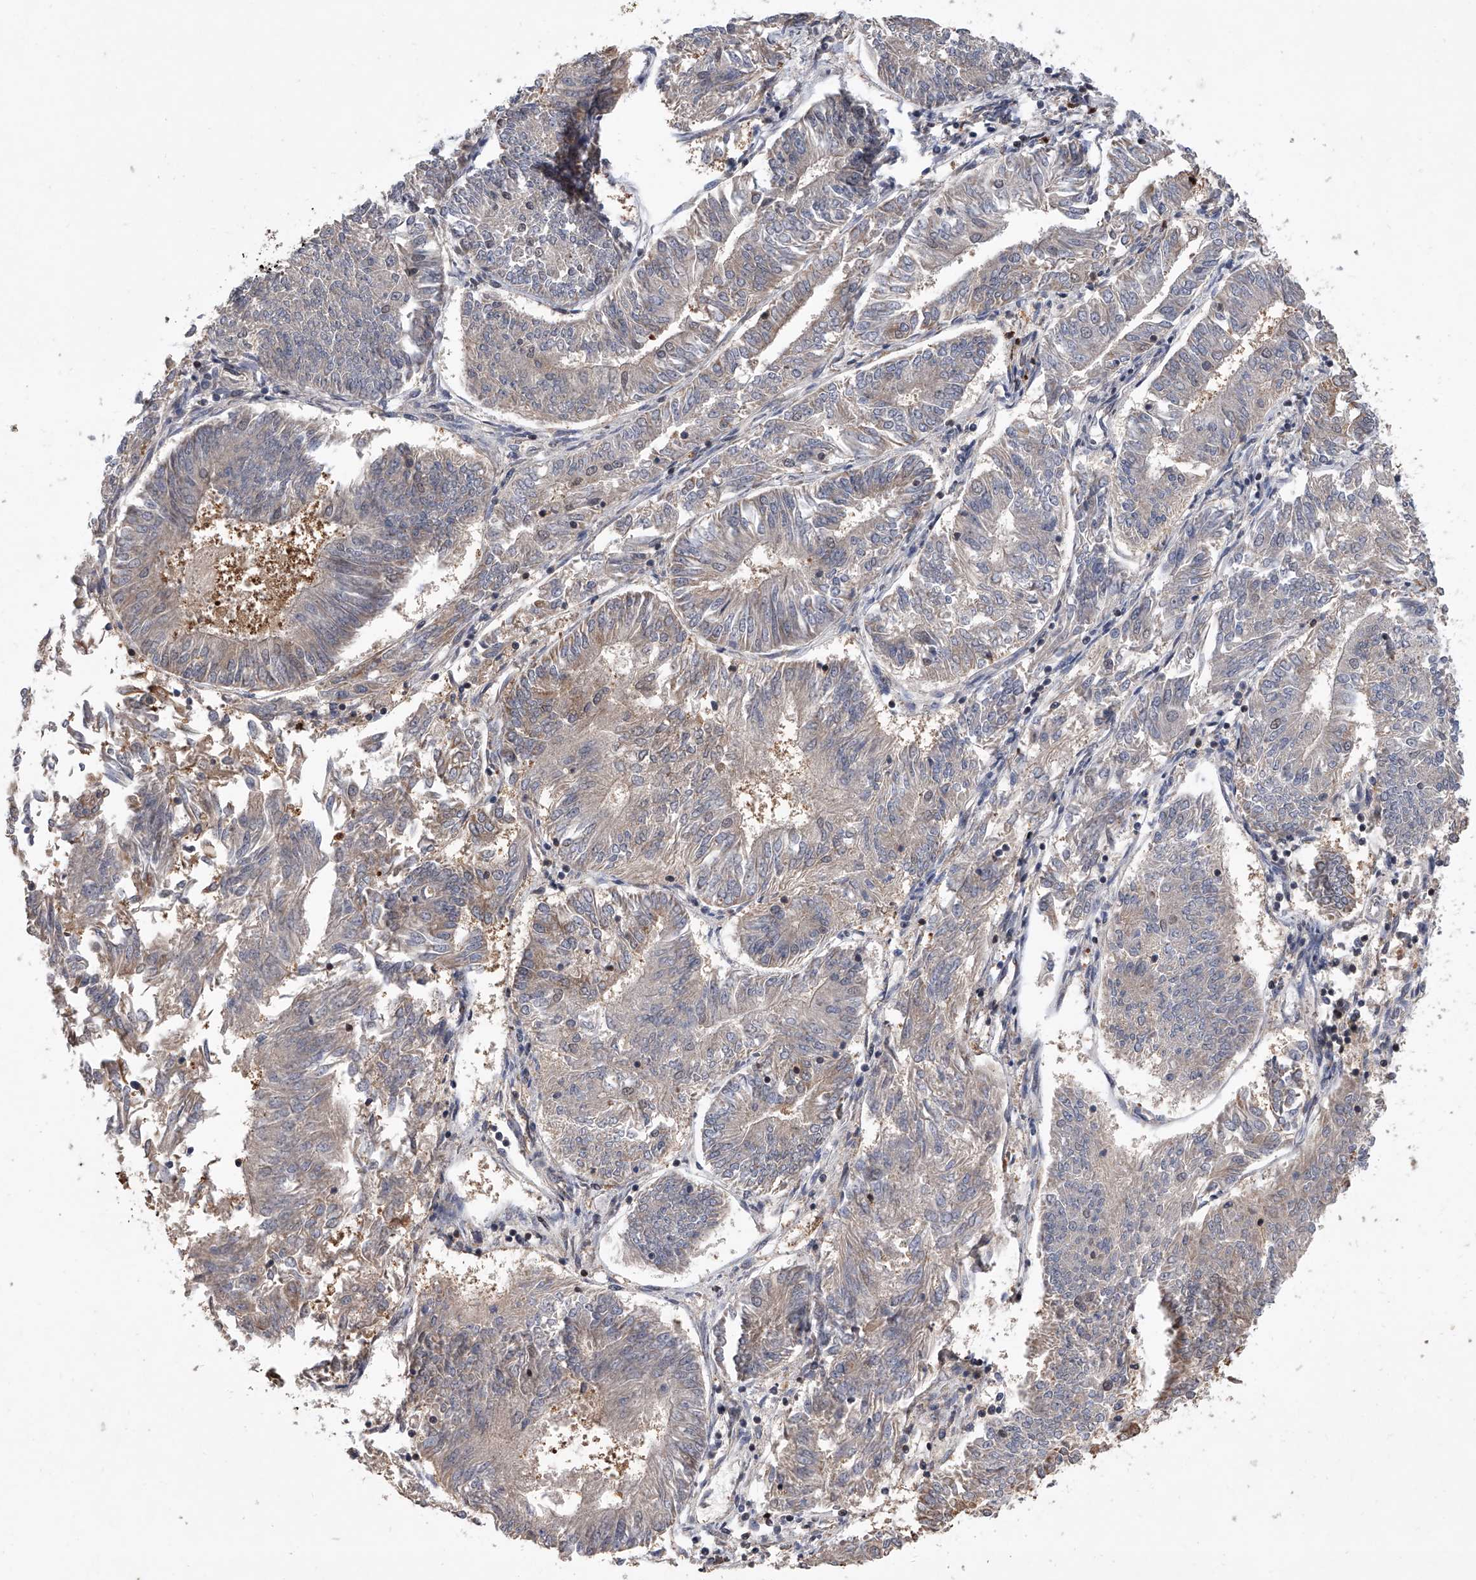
{"staining": {"intensity": "weak", "quantity": "<25%", "location": "cytoplasmic/membranous"}, "tissue": "endometrial cancer", "cell_type": "Tumor cells", "image_type": "cancer", "snomed": [{"axis": "morphology", "description": "Adenocarcinoma, NOS"}, {"axis": "topography", "description": "Endometrium"}], "caption": "Human adenocarcinoma (endometrial) stained for a protein using IHC displays no positivity in tumor cells.", "gene": "BHLHE23", "patient": {"sex": "female", "age": 58}}